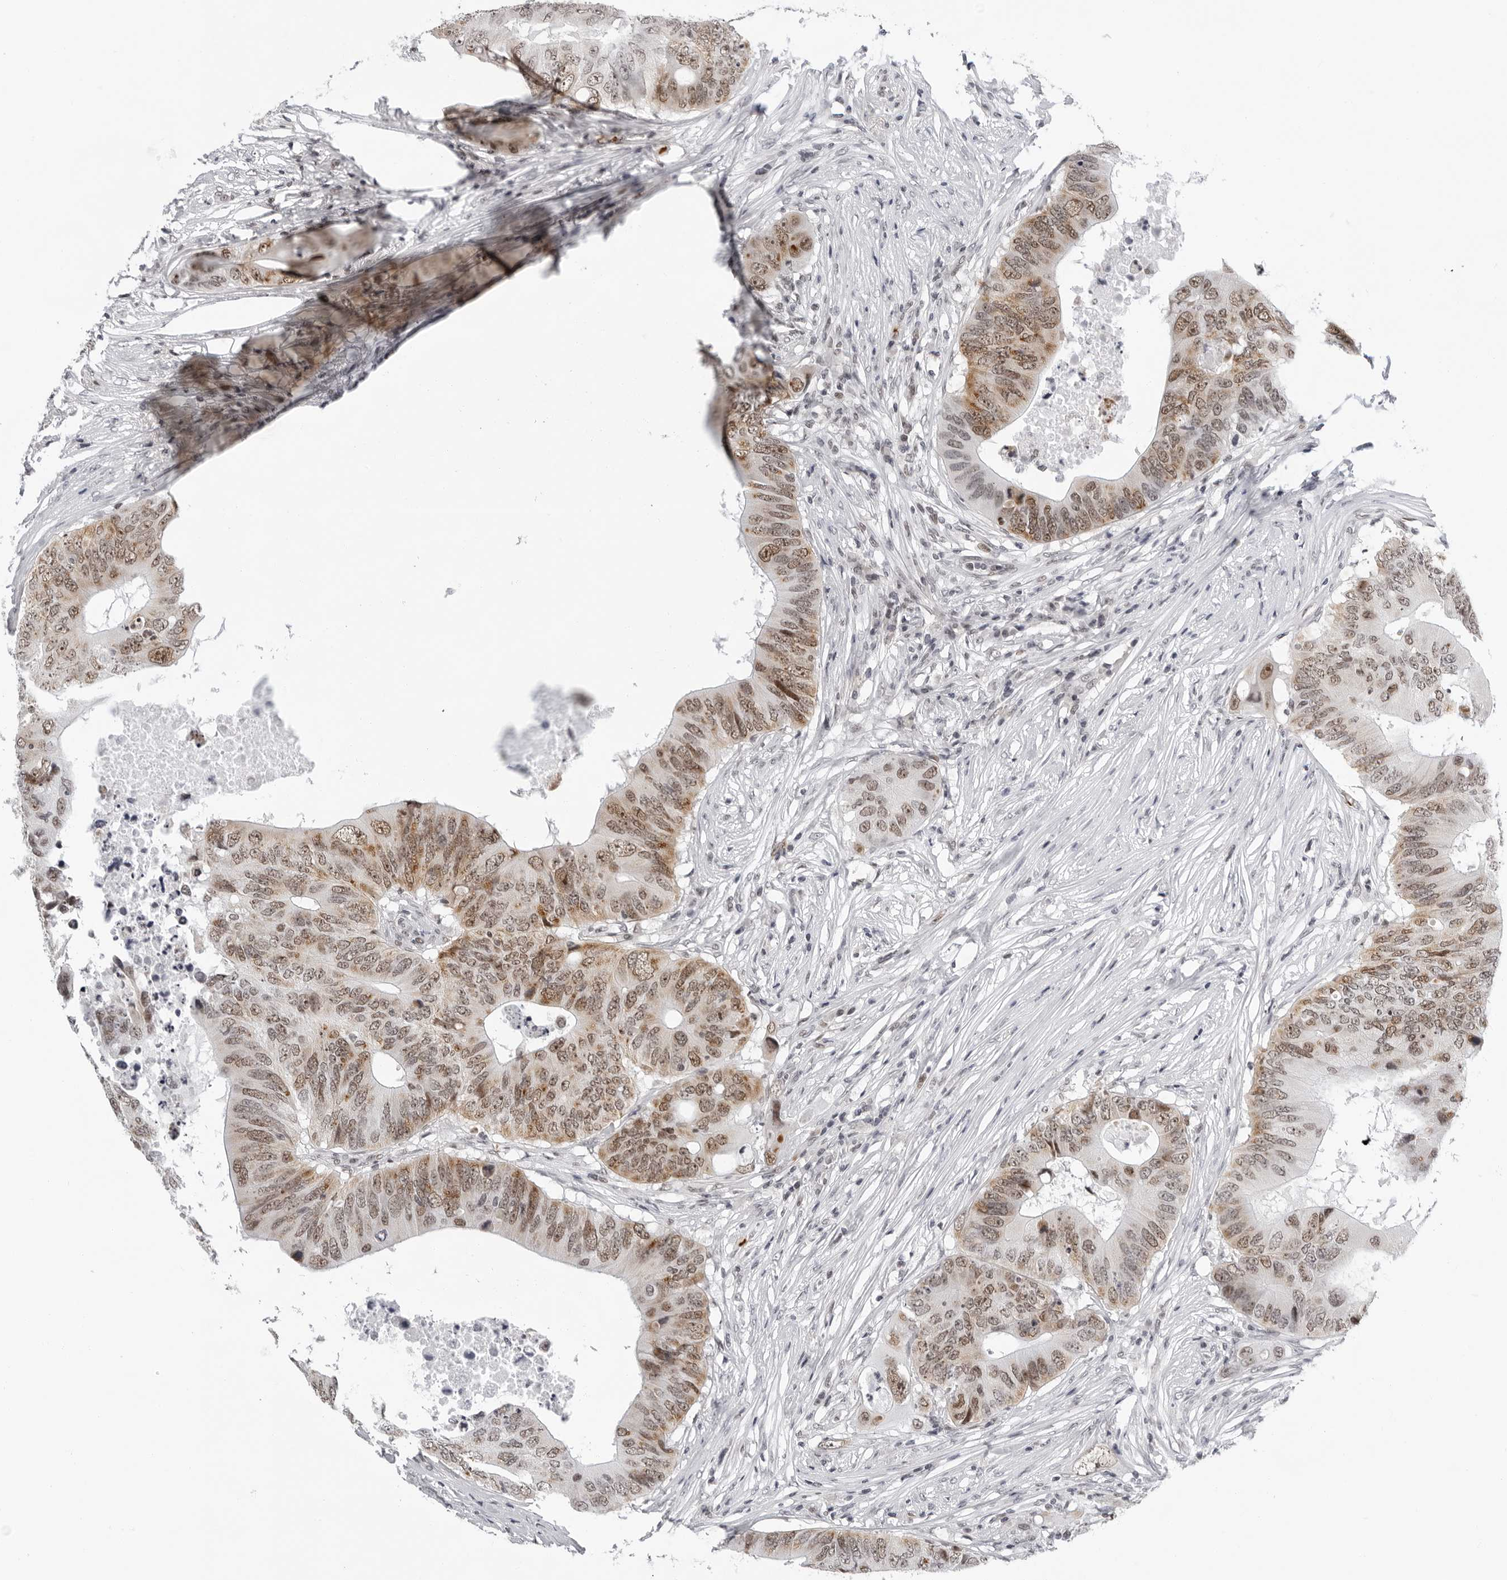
{"staining": {"intensity": "moderate", "quantity": ">75%", "location": "cytoplasmic/membranous,nuclear"}, "tissue": "colorectal cancer", "cell_type": "Tumor cells", "image_type": "cancer", "snomed": [{"axis": "morphology", "description": "Adenocarcinoma, NOS"}, {"axis": "topography", "description": "Colon"}], "caption": "Immunohistochemical staining of human adenocarcinoma (colorectal) displays medium levels of moderate cytoplasmic/membranous and nuclear expression in about >75% of tumor cells.", "gene": "USP1", "patient": {"sex": "male", "age": 71}}